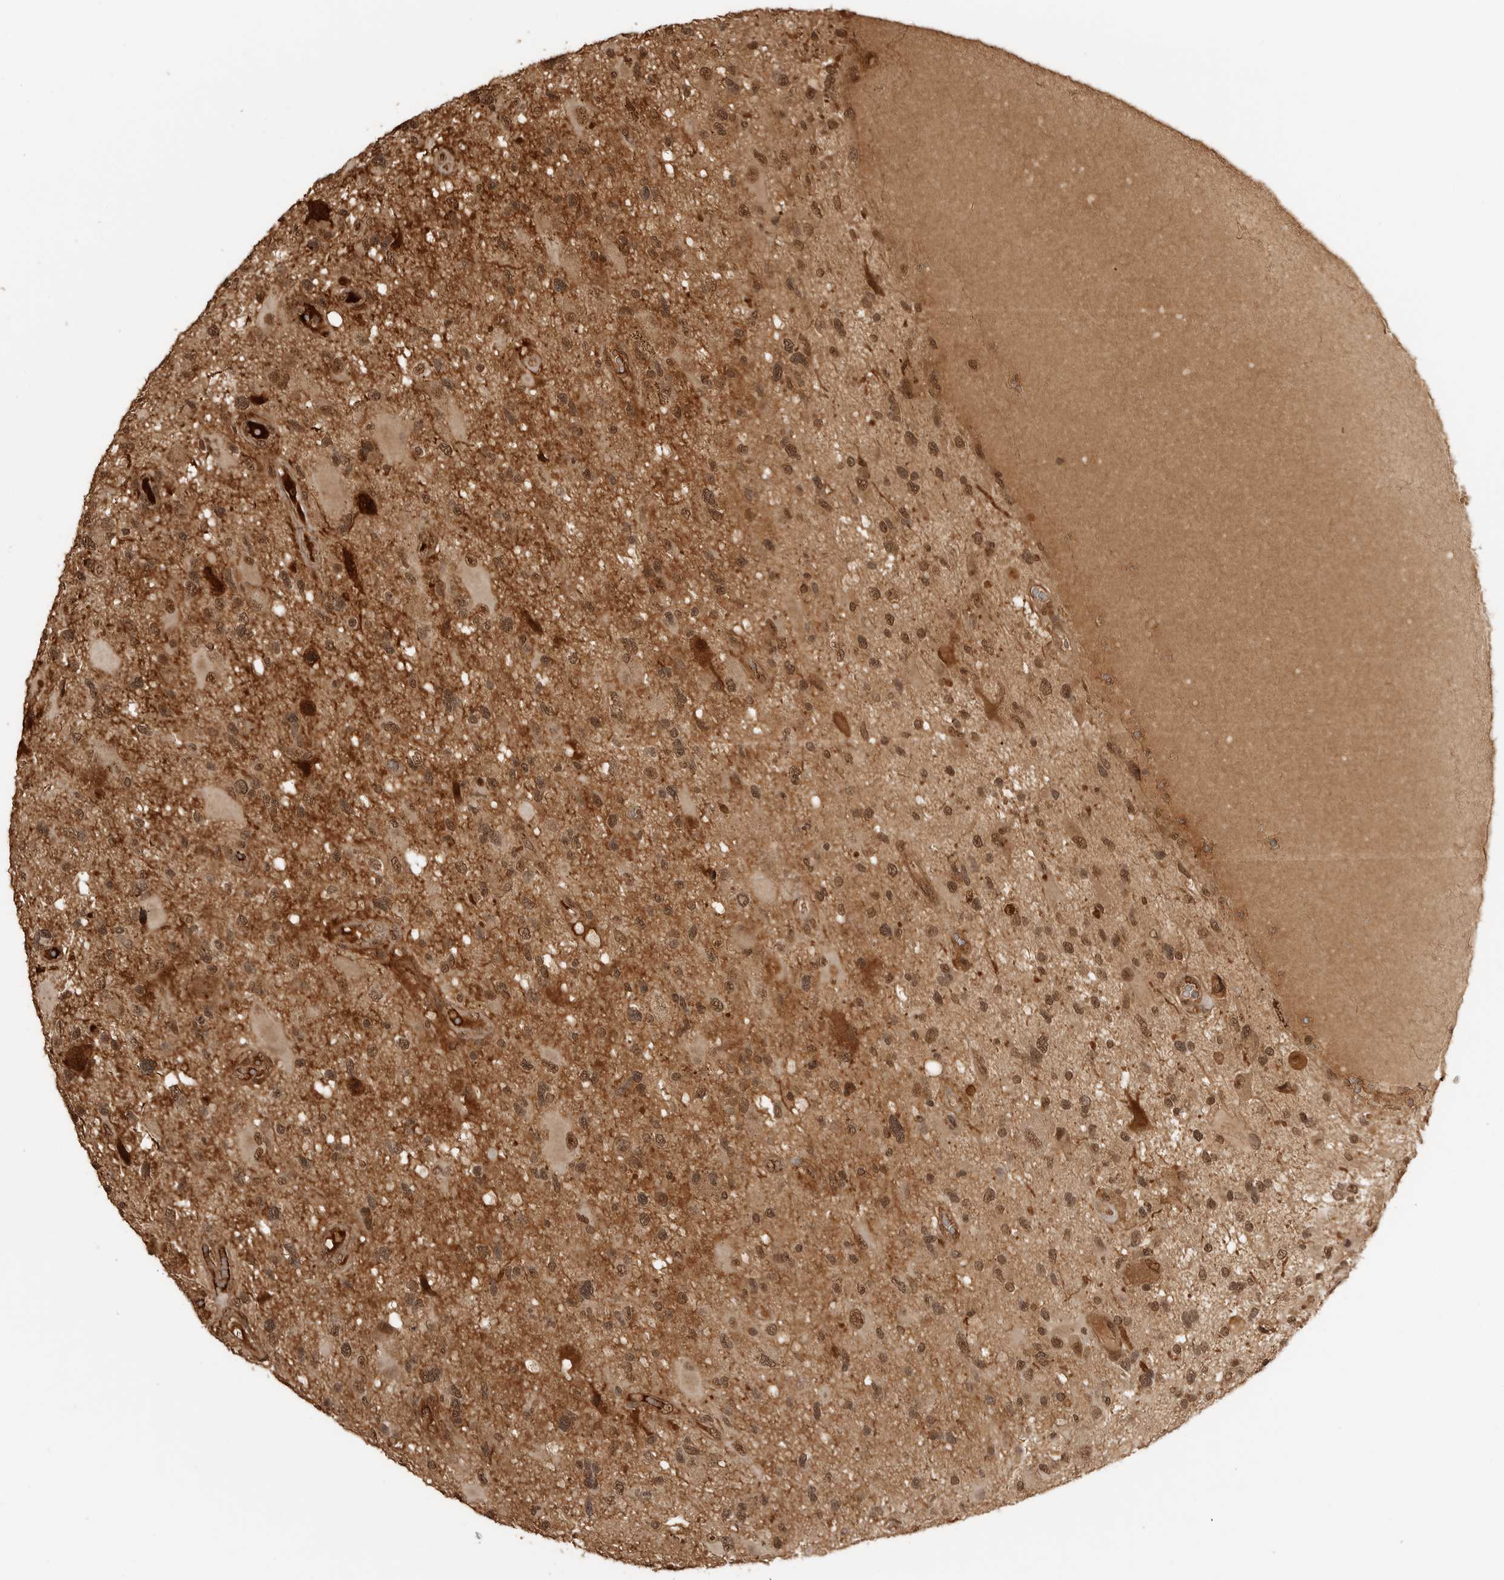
{"staining": {"intensity": "moderate", "quantity": ">75%", "location": "nuclear"}, "tissue": "glioma", "cell_type": "Tumor cells", "image_type": "cancer", "snomed": [{"axis": "morphology", "description": "Glioma, malignant, High grade"}, {"axis": "topography", "description": "Brain"}], "caption": "Glioma stained with a brown dye exhibits moderate nuclear positive positivity in approximately >75% of tumor cells.", "gene": "CLOCK", "patient": {"sex": "male", "age": 33}}